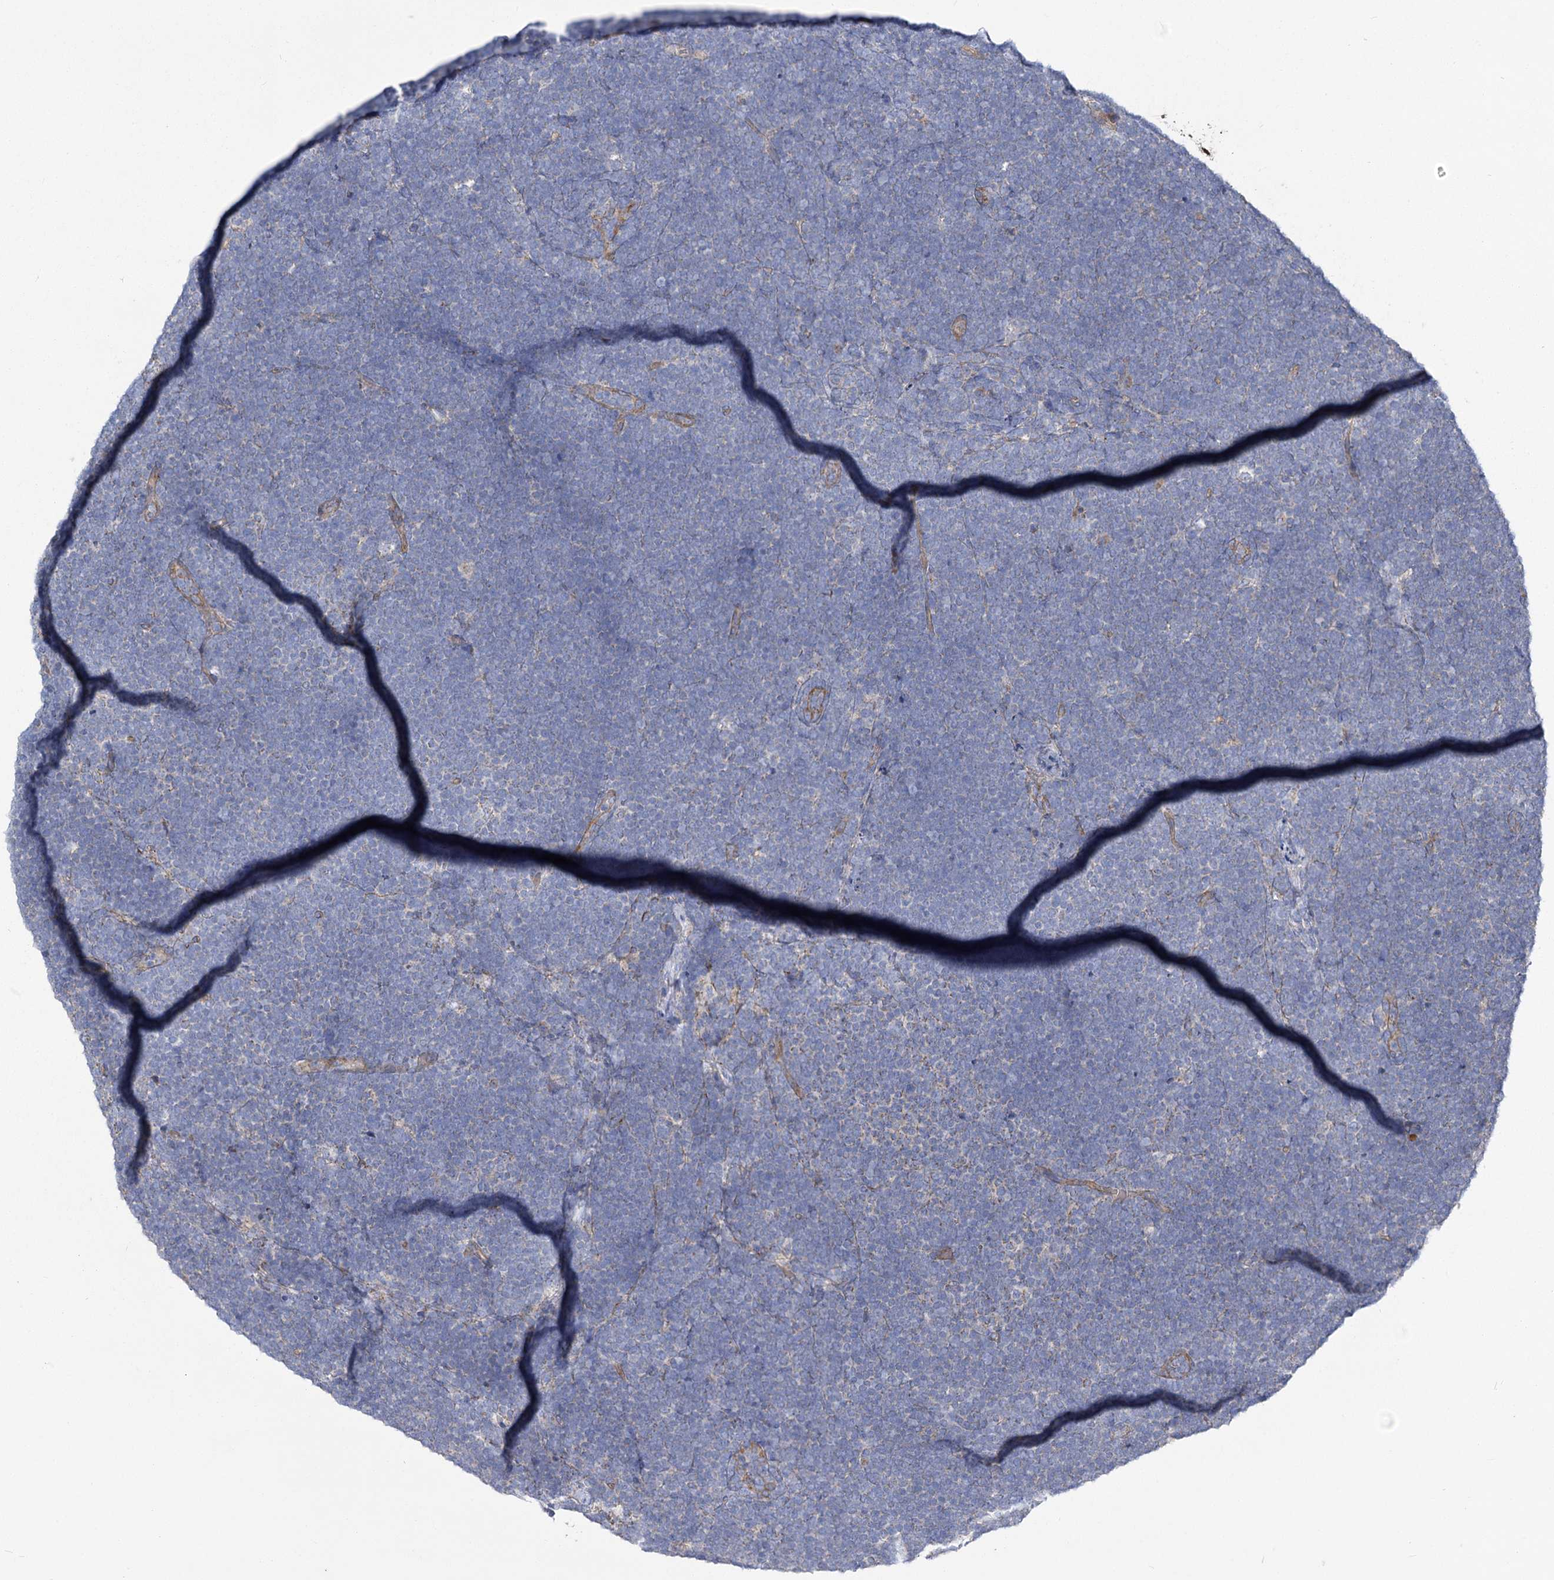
{"staining": {"intensity": "negative", "quantity": "none", "location": "none"}, "tissue": "lymphoma", "cell_type": "Tumor cells", "image_type": "cancer", "snomed": [{"axis": "morphology", "description": "Malignant lymphoma, non-Hodgkin's type, High grade"}, {"axis": "topography", "description": "Lymph node"}], "caption": "Protein analysis of lymphoma displays no significant expression in tumor cells.", "gene": "RMDN2", "patient": {"sex": "male", "age": 13}}